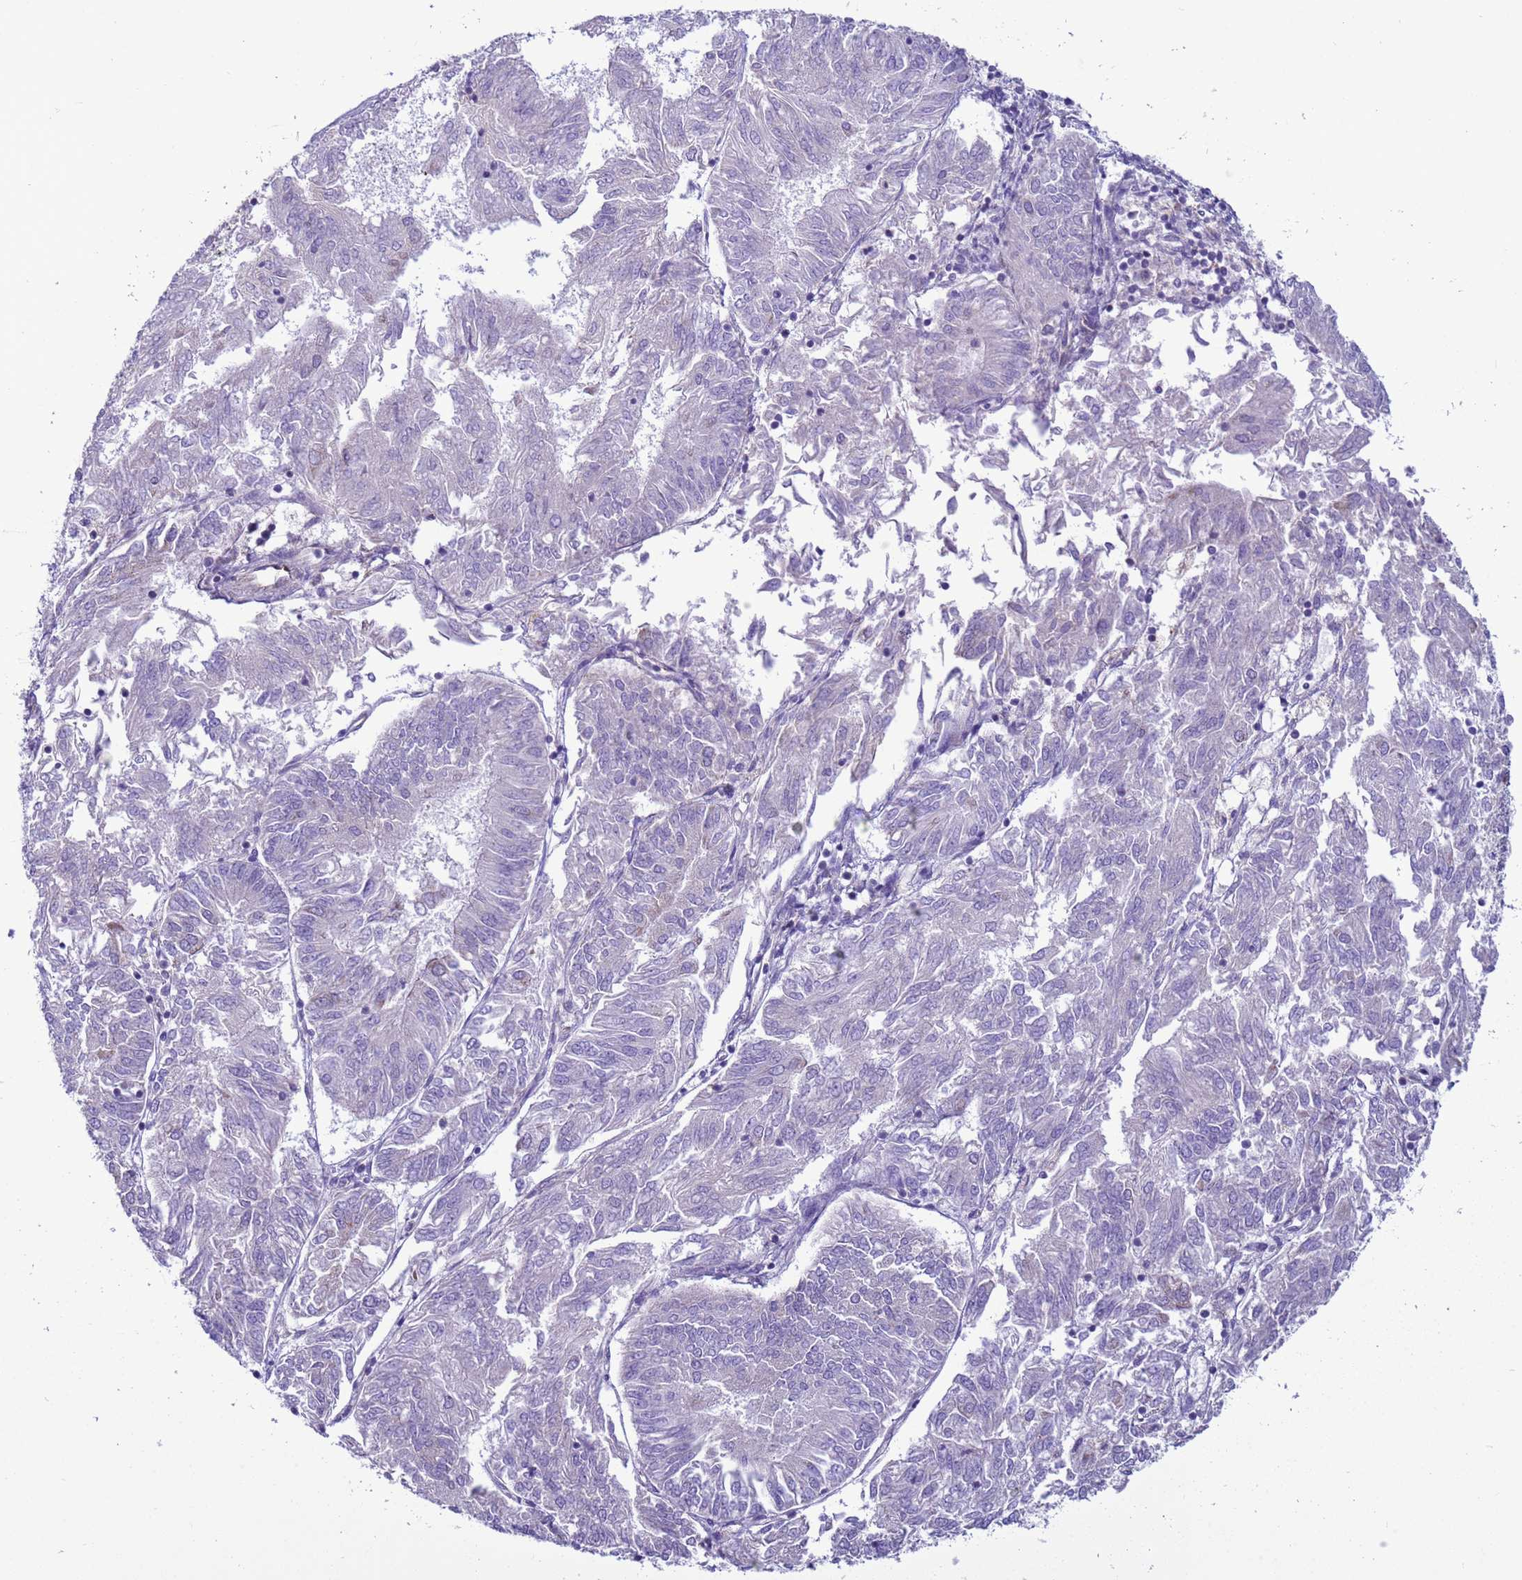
{"staining": {"intensity": "negative", "quantity": "none", "location": "none"}, "tissue": "endometrial cancer", "cell_type": "Tumor cells", "image_type": "cancer", "snomed": [{"axis": "morphology", "description": "Adenocarcinoma, NOS"}, {"axis": "topography", "description": "Endometrium"}], "caption": "A high-resolution micrograph shows immunohistochemistry (IHC) staining of endometrial adenocarcinoma, which exhibits no significant positivity in tumor cells.", "gene": "NCALD", "patient": {"sex": "female", "age": 58}}